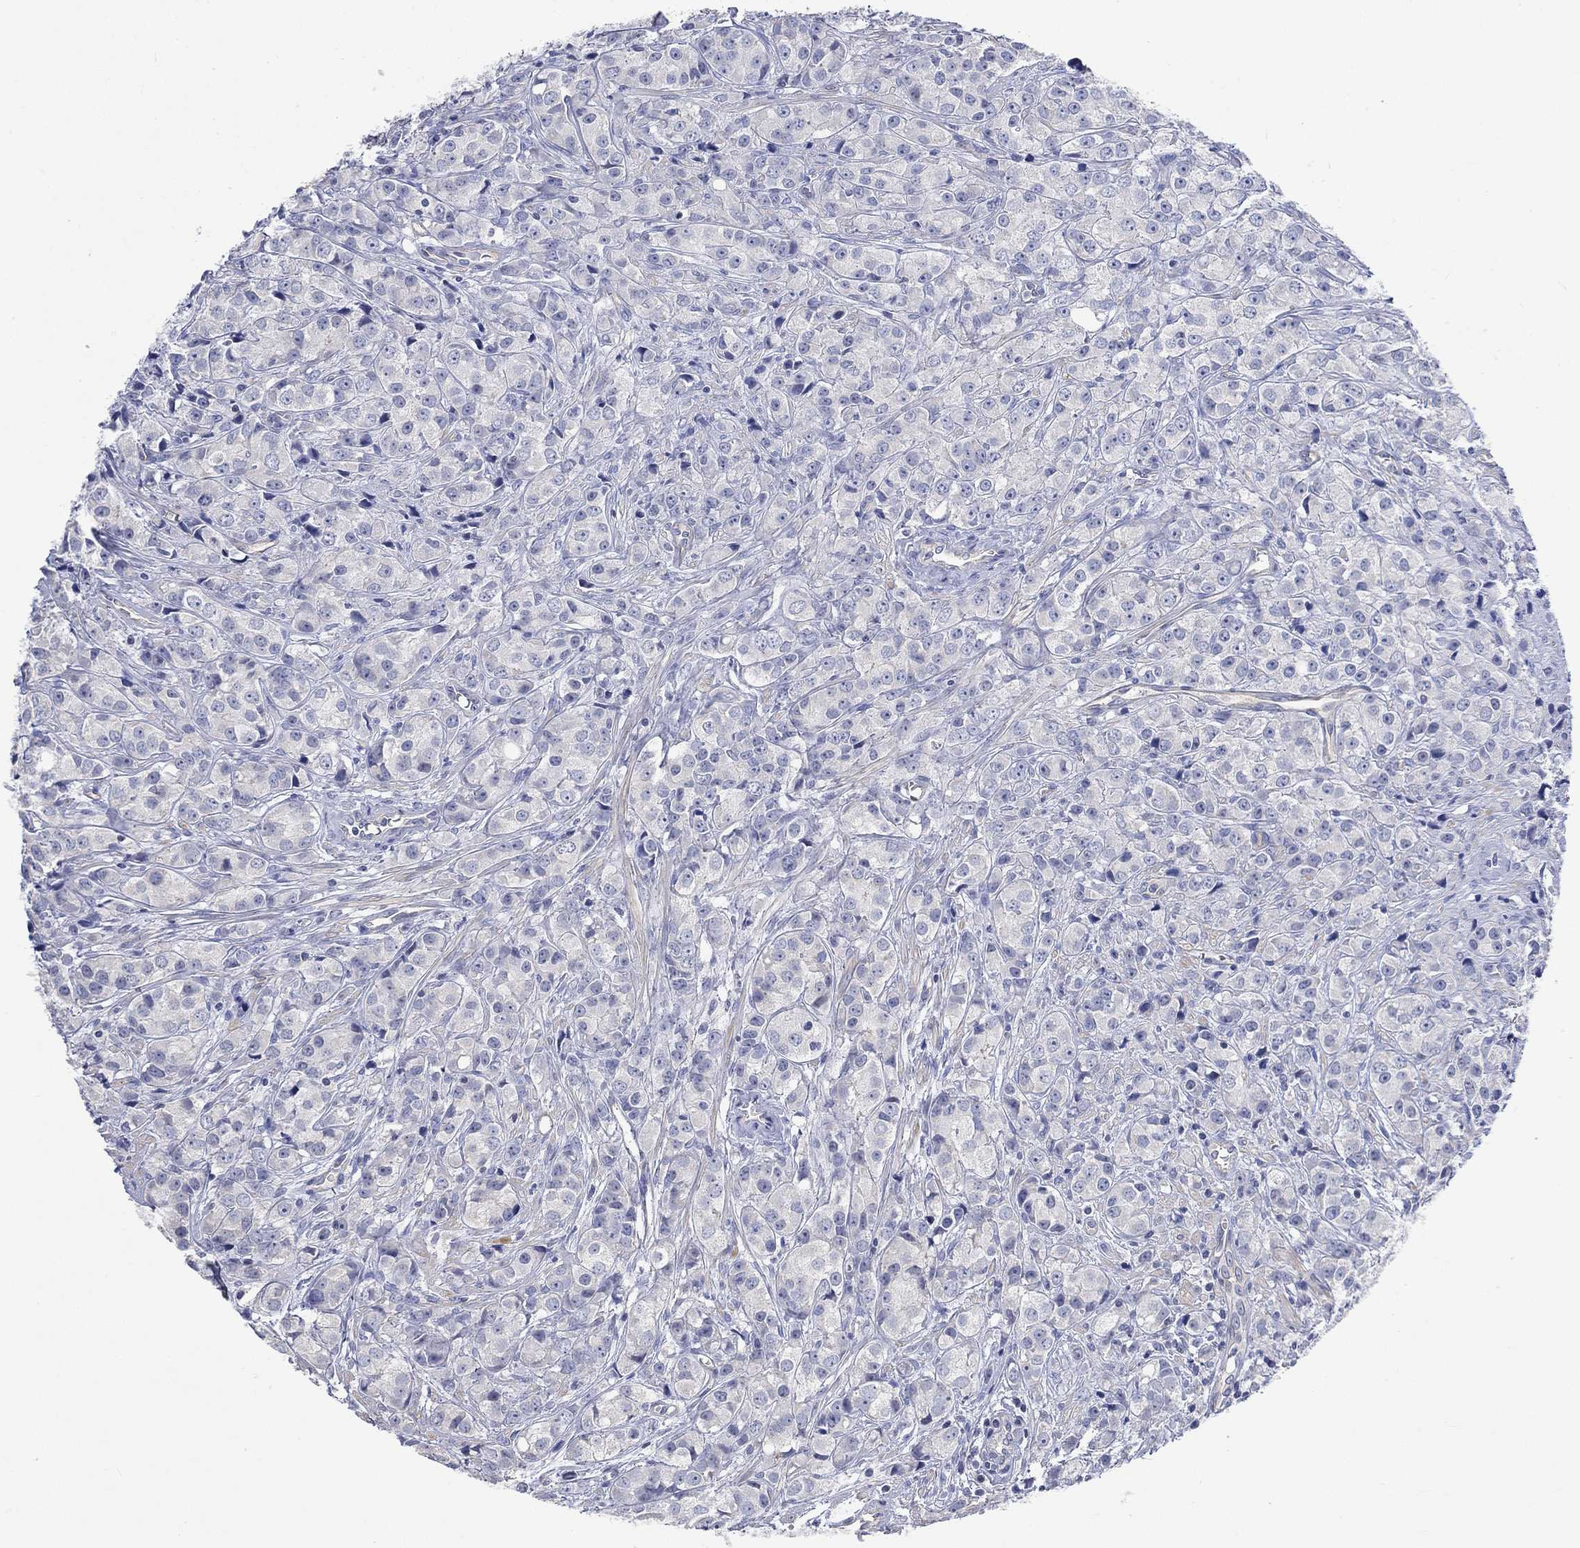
{"staining": {"intensity": "negative", "quantity": "none", "location": "none"}, "tissue": "prostate cancer", "cell_type": "Tumor cells", "image_type": "cancer", "snomed": [{"axis": "morphology", "description": "Adenocarcinoma, Medium grade"}, {"axis": "topography", "description": "Prostate"}], "caption": "Micrograph shows no protein expression in tumor cells of prostate cancer (adenocarcinoma (medium-grade)) tissue.", "gene": "AGRP", "patient": {"sex": "male", "age": 74}}